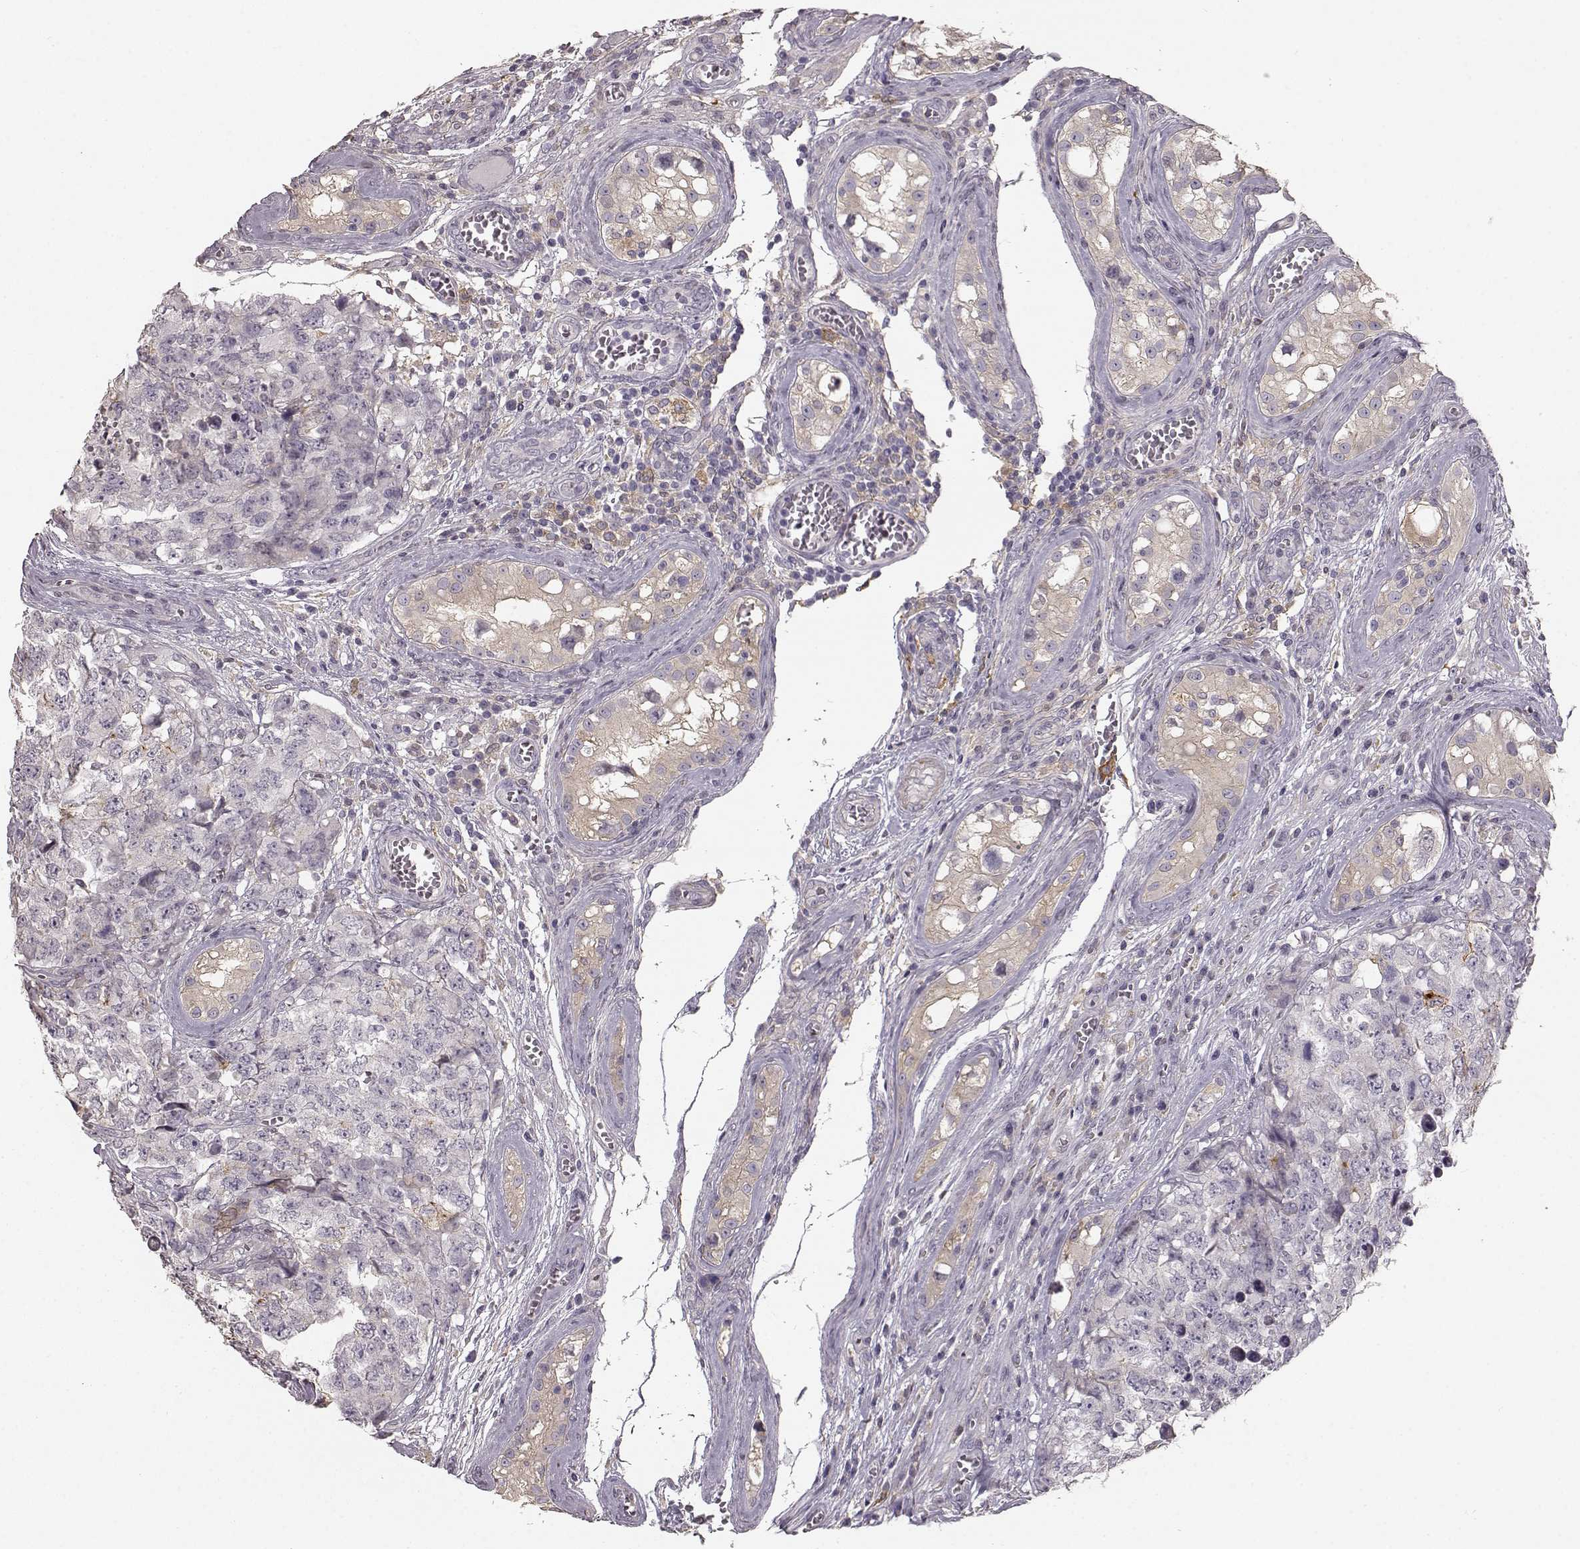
{"staining": {"intensity": "weak", "quantity": "<25%", "location": "cytoplasmic/membranous"}, "tissue": "testis cancer", "cell_type": "Tumor cells", "image_type": "cancer", "snomed": [{"axis": "morphology", "description": "Carcinoma, Embryonal, NOS"}, {"axis": "topography", "description": "Testis"}], "caption": "DAB immunohistochemical staining of testis embryonal carcinoma reveals no significant positivity in tumor cells.", "gene": "GPR50", "patient": {"sex": "male", "age": 23}}